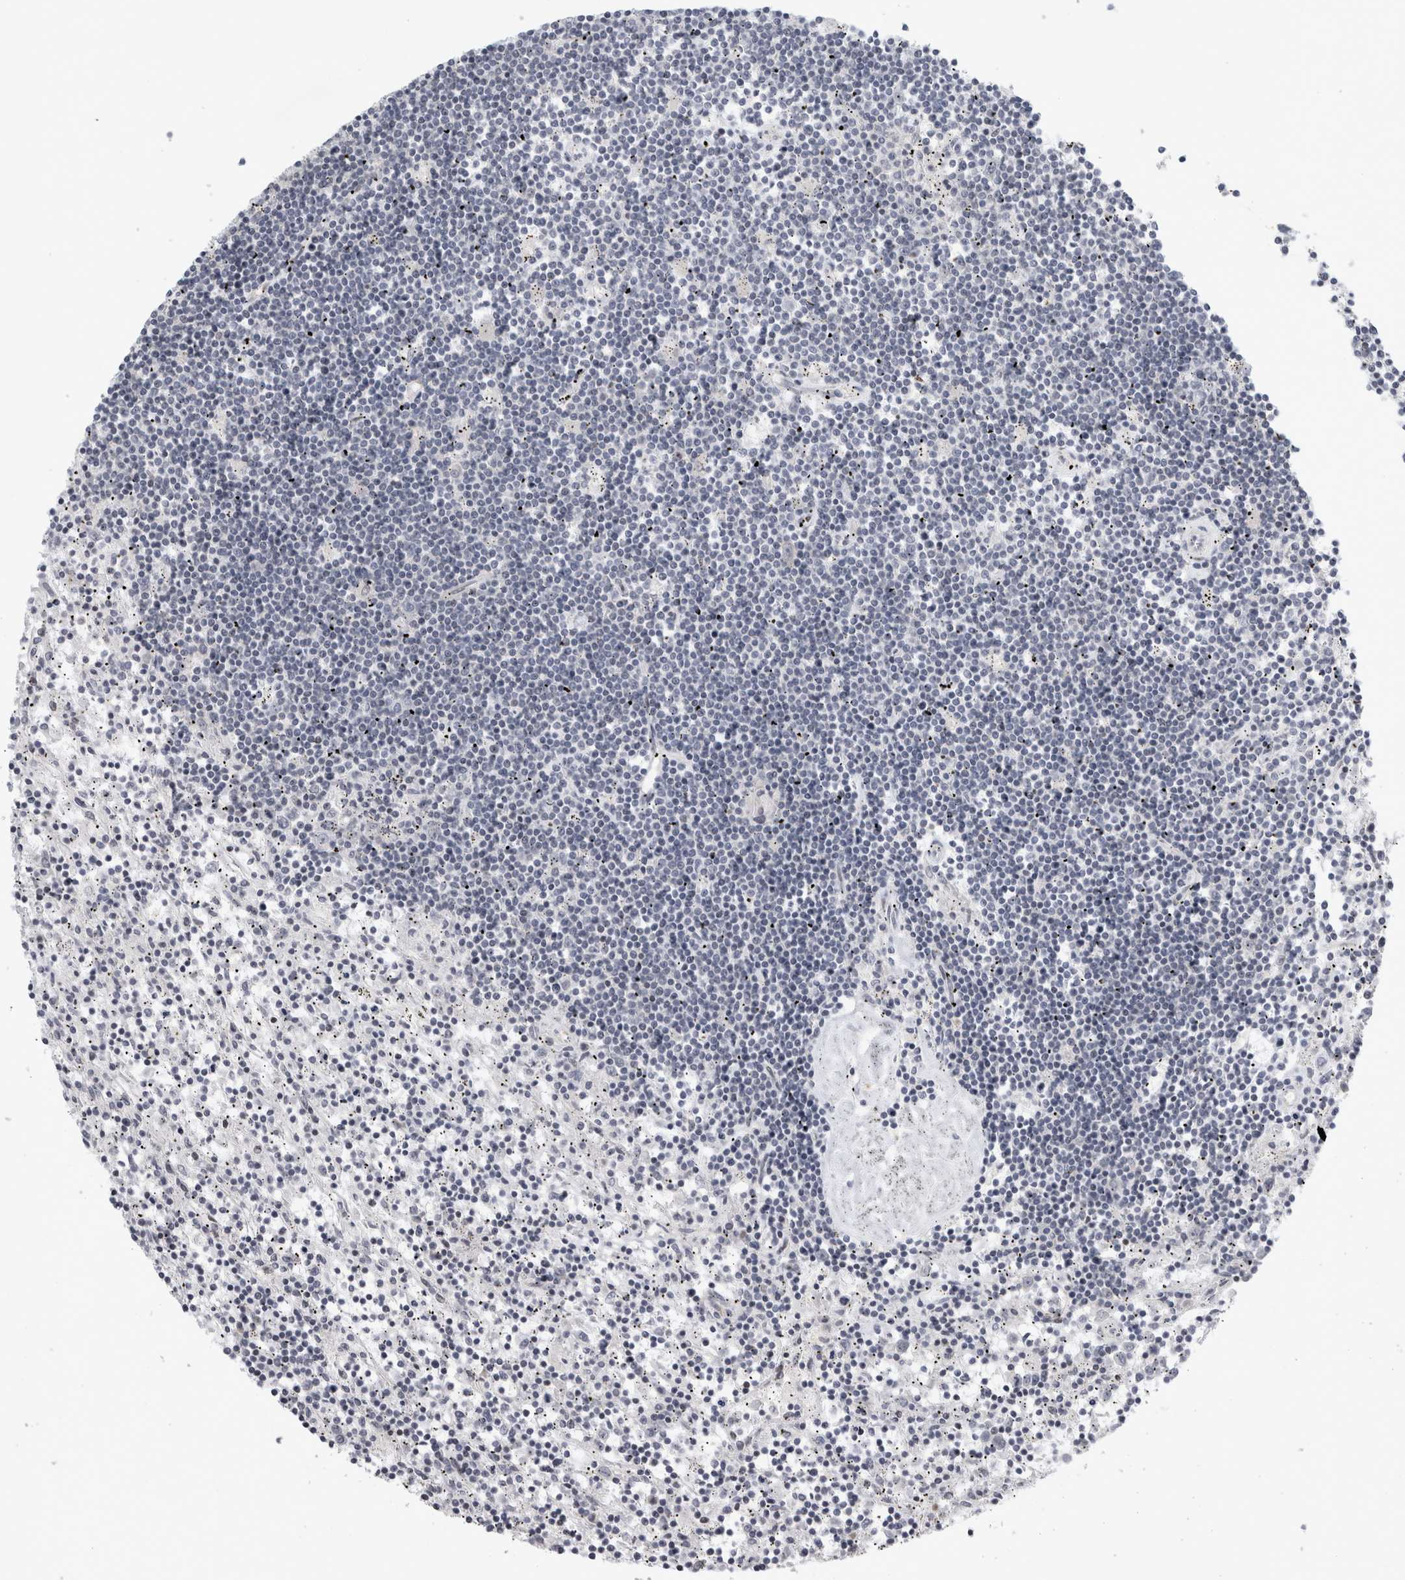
{"staining": {"intensity": "negative", "quantity": "none", "location": "none"}, "tissue": "lymphoma", "cell_type": "Tumor cells", "image_type": "cancer", "snomed": [{"axis": "morphology", "description": "Malignant lymphoma, non-Hodgkin's type, Low grade"}, {"axis": "topography", "description": "Spleen"}], "caption": "There is no significant positivity in tumor cells of low-grade malignant lymphoma, non-Hodgkin's type.", "gene": "UTP25", "patient": {"sex": "male", "age": 76}}